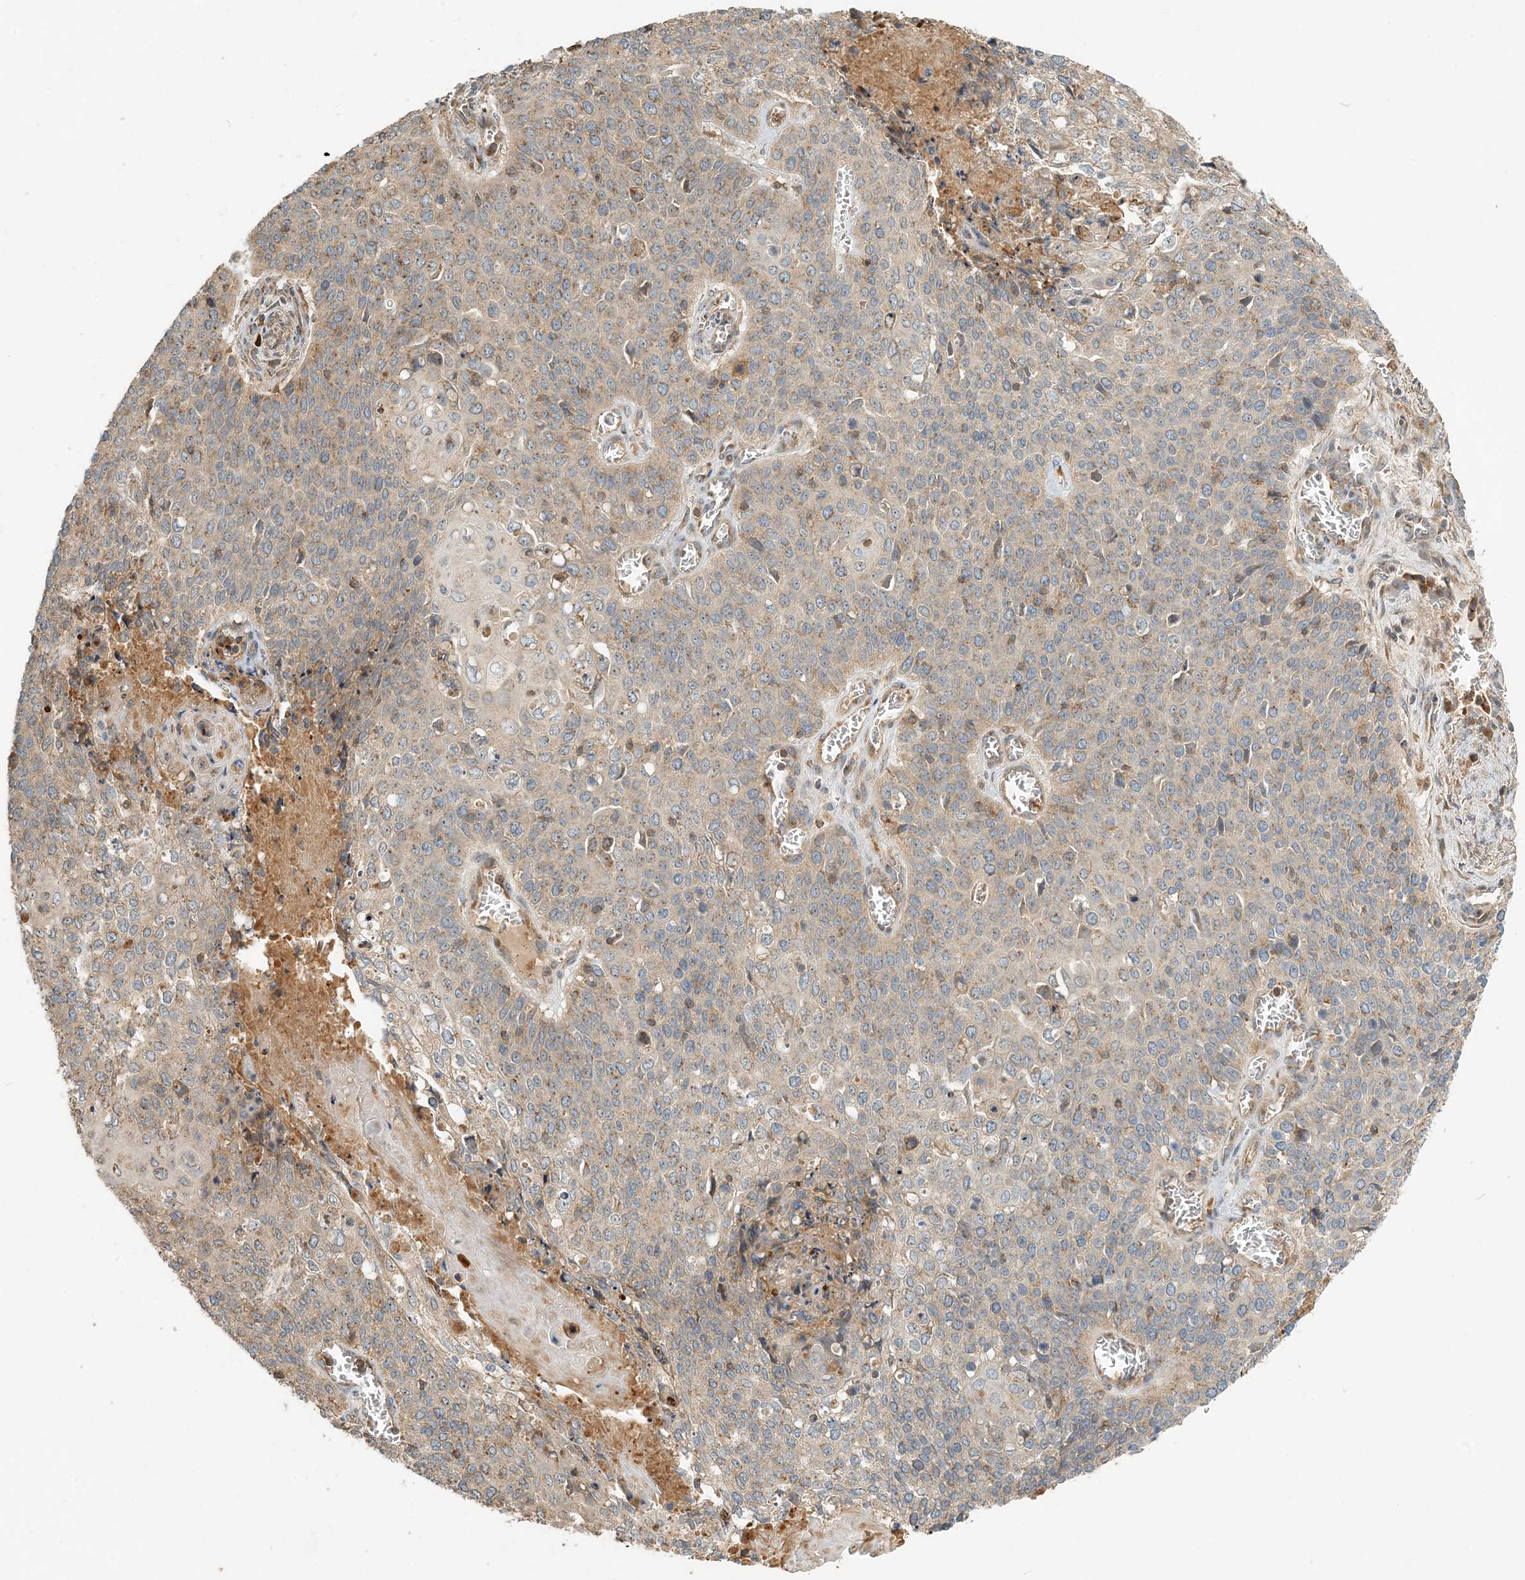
{"staining": {"intensity": "weak", "quantity": "25%-75%", "location": "cytoplasmic/membranous"}, "tissue": "cervical cancer", "cell_type": "Tumor cells", "image_type": "cancer", "snomed": [{"axis": "morphology", "description": "Squamous cell carcinoma, NOS"}, {"axis": "topography", "description": "Cervix"}], "caption": "Approximately 25%-75% of tumor cells in cervical squamous cell carcinoma reveal weak cytoplasmic/membranous protein expression as visualized by brown immunohistochemical staining.", "gene": "COLEC11", "patient": {"sex": "female", "age": 39}}